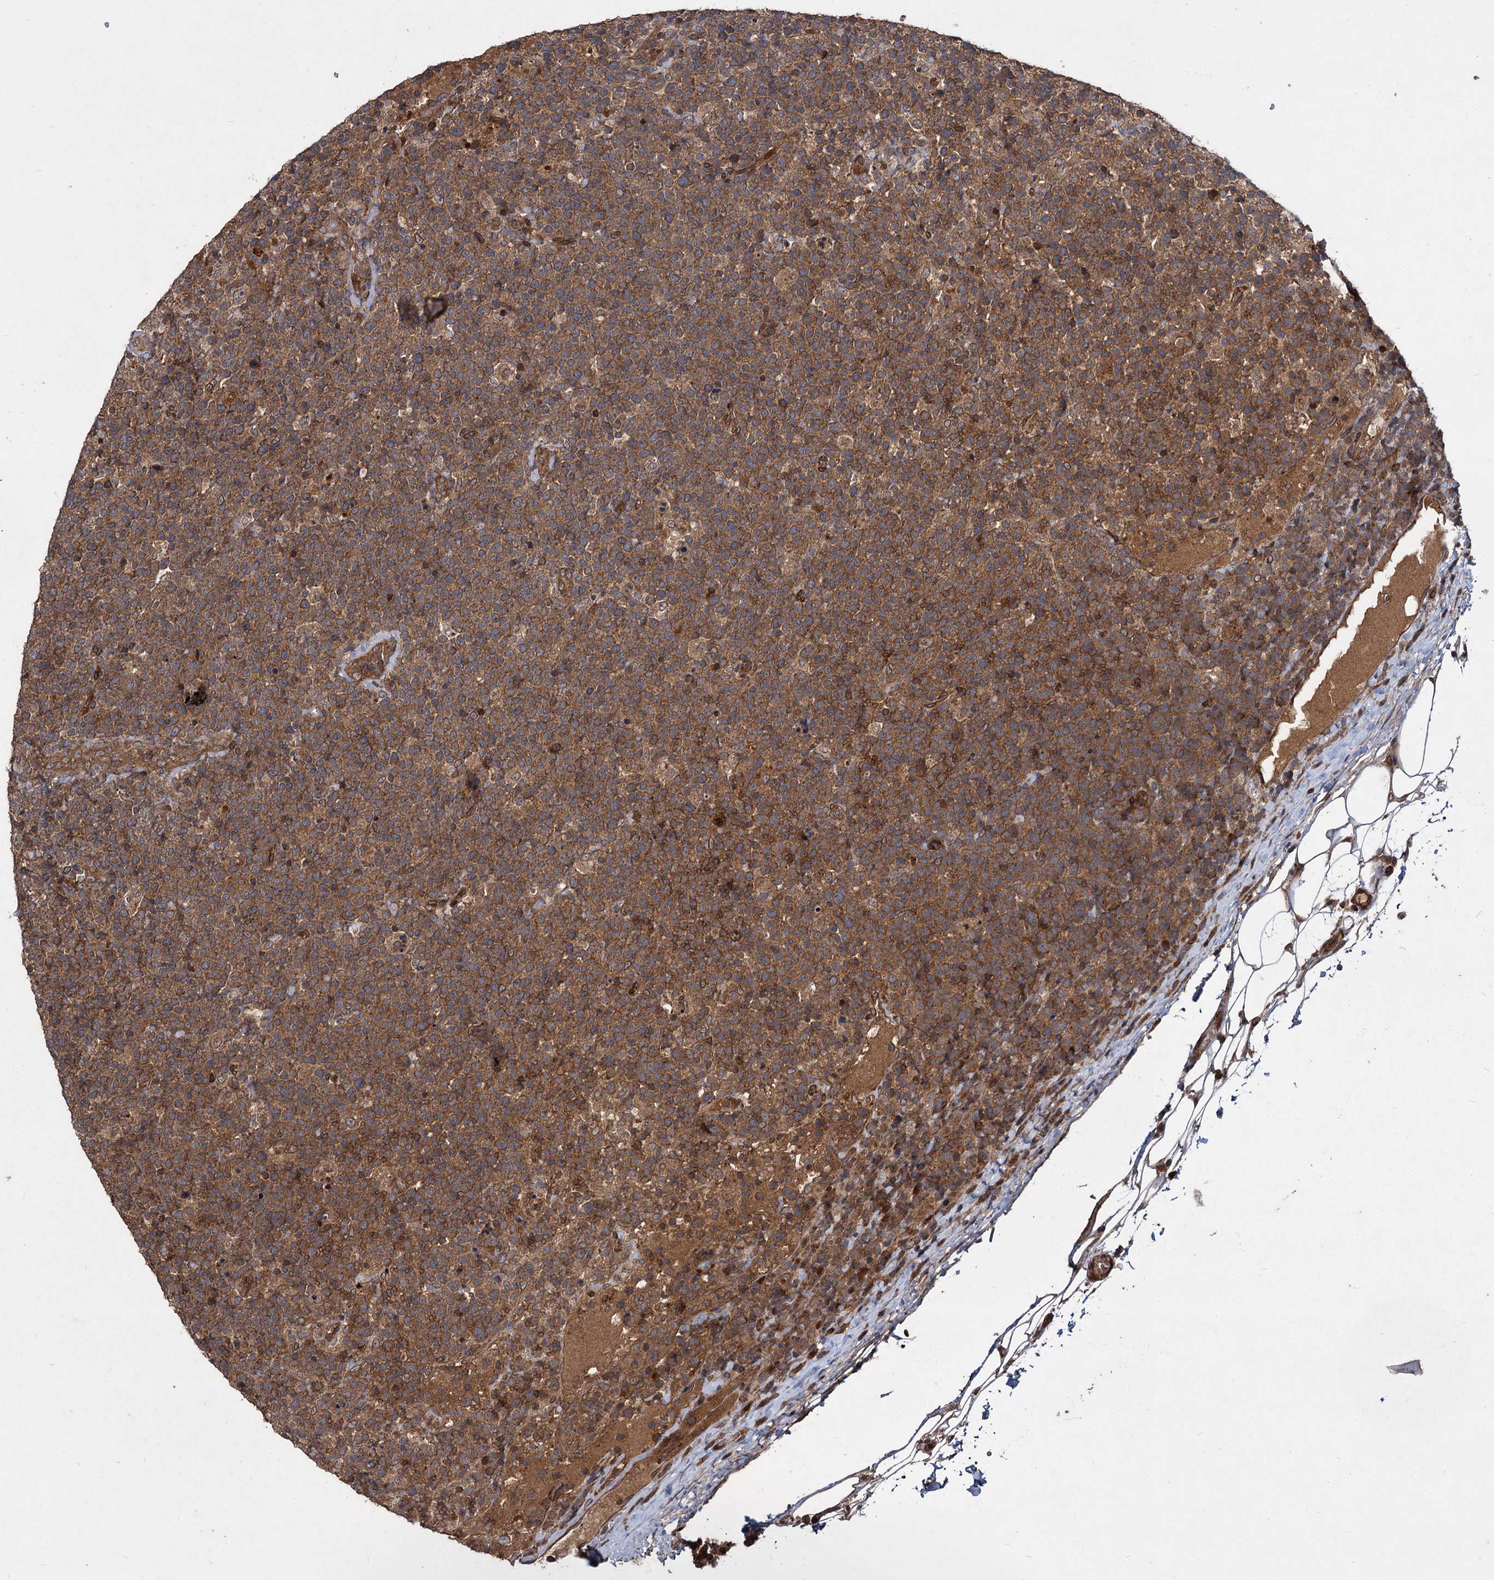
{"staining": {"intensity": "moderate", "quantity": ">75%", "location": "cytoplasmic/membranous"}, "tissue": "lymphoma", "cell_type": "Tumor cells", "image_type": "cancer", "snomed": [{"axis": "morphology", "description": "Malignant lymphoma, non-Hodgkin's type, High grade"}, {"axis": "topography", "description": "Lymph node"}], "caption": "Protein staining by IHC exhibits moderate cytoplasmic/membranous staining in approximately >75% of tumor cells in malignant lymphoma, non-Hodgkin's type (high-grade). (DAB (3,3'-diaminobenzidine) IHC with brightfield microscopy, high magnification).", "gene": "DCP1B", "patient": {"sex": "male", "age": 61}}